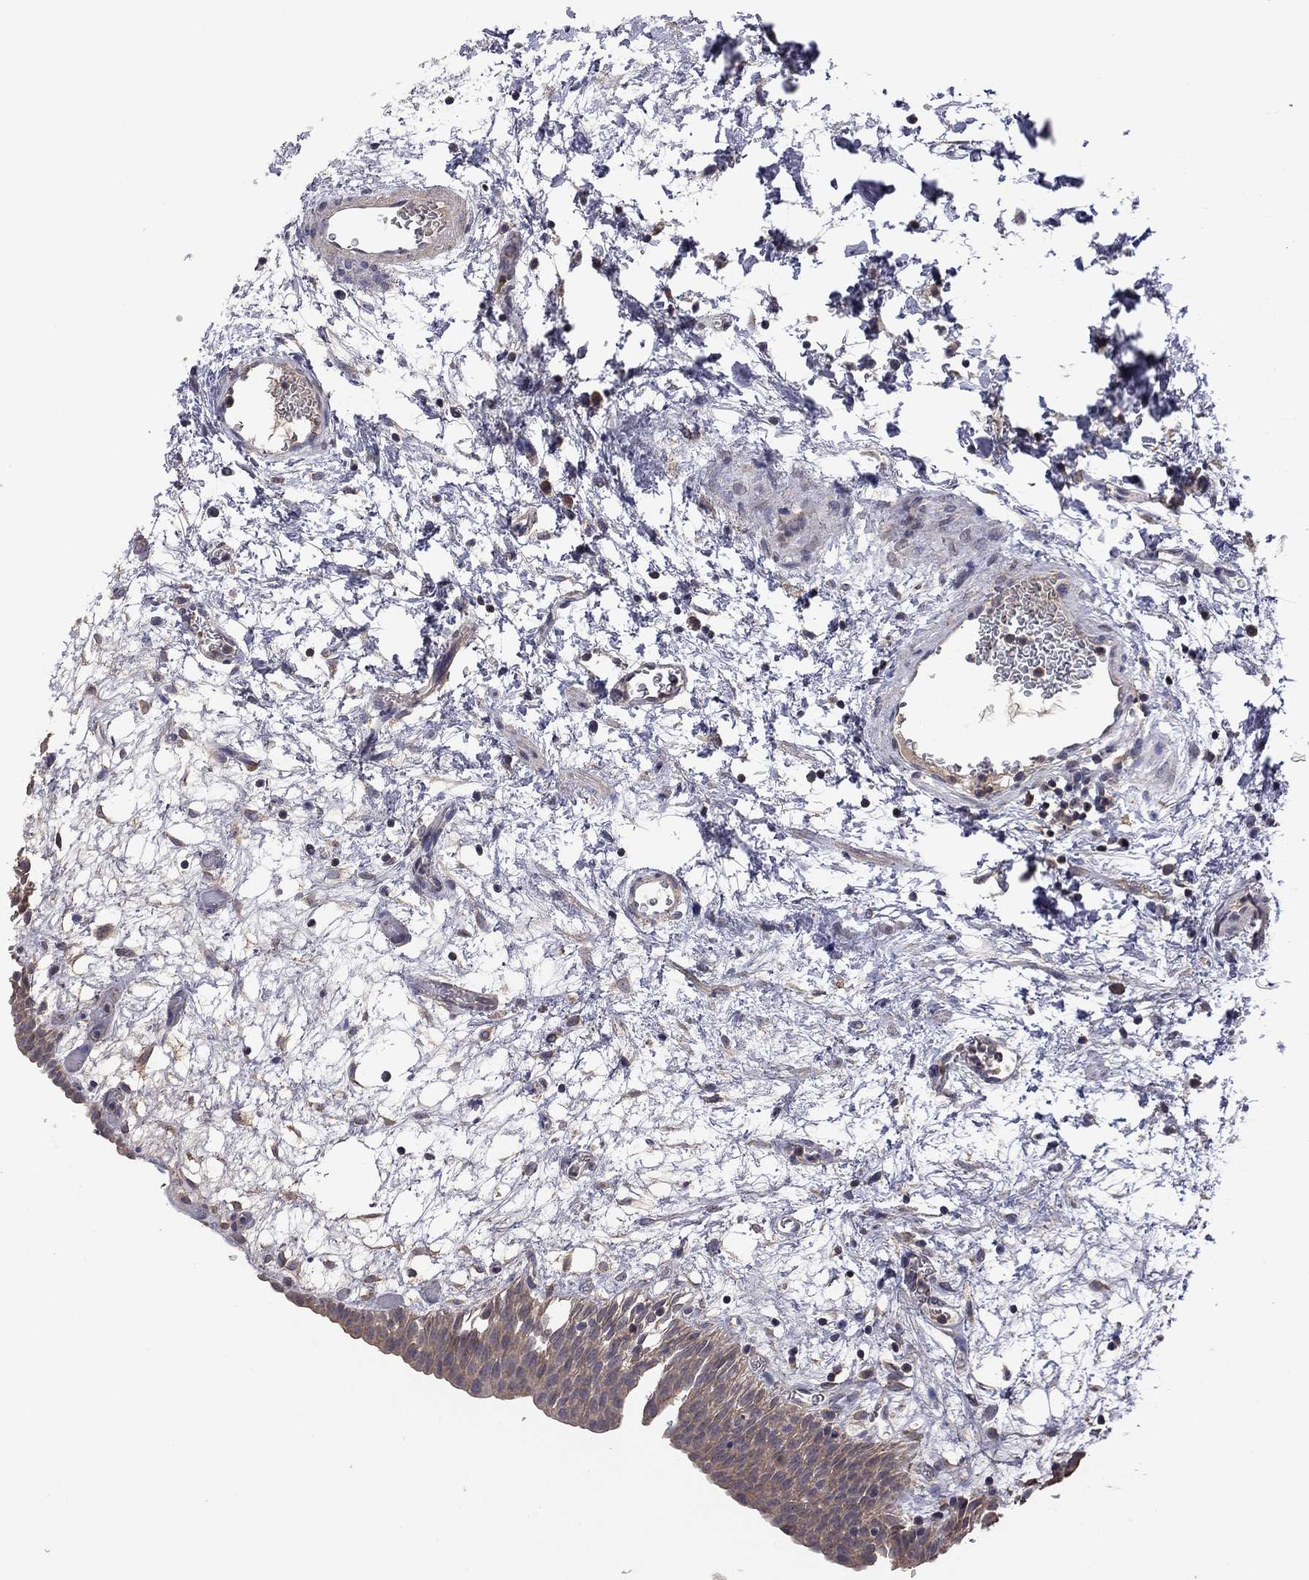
{"staining": {"intensity": "moderate", "quantity": "<25%", "location": "cytoplasmic/membranous"}, "tissue": "urinary bladder", "cell_type": "Urothelial cells", "image_type": "normal", "snomed": [{"axis": "morphology", "description": "Normal tissue, NOS"}, {"axis": "topography", "description": "Urinary bladder"}], "caption": "Urothelial cells exhibit moderate cytoplasmic/membranous positivity in approximately <25% of cells in normal urinary bladder. (brown staining indicates protein expression, while blue staining denotes nuclei).", "gene": "TSNARE1", "patient": {"sex": "male", "age": 76}}